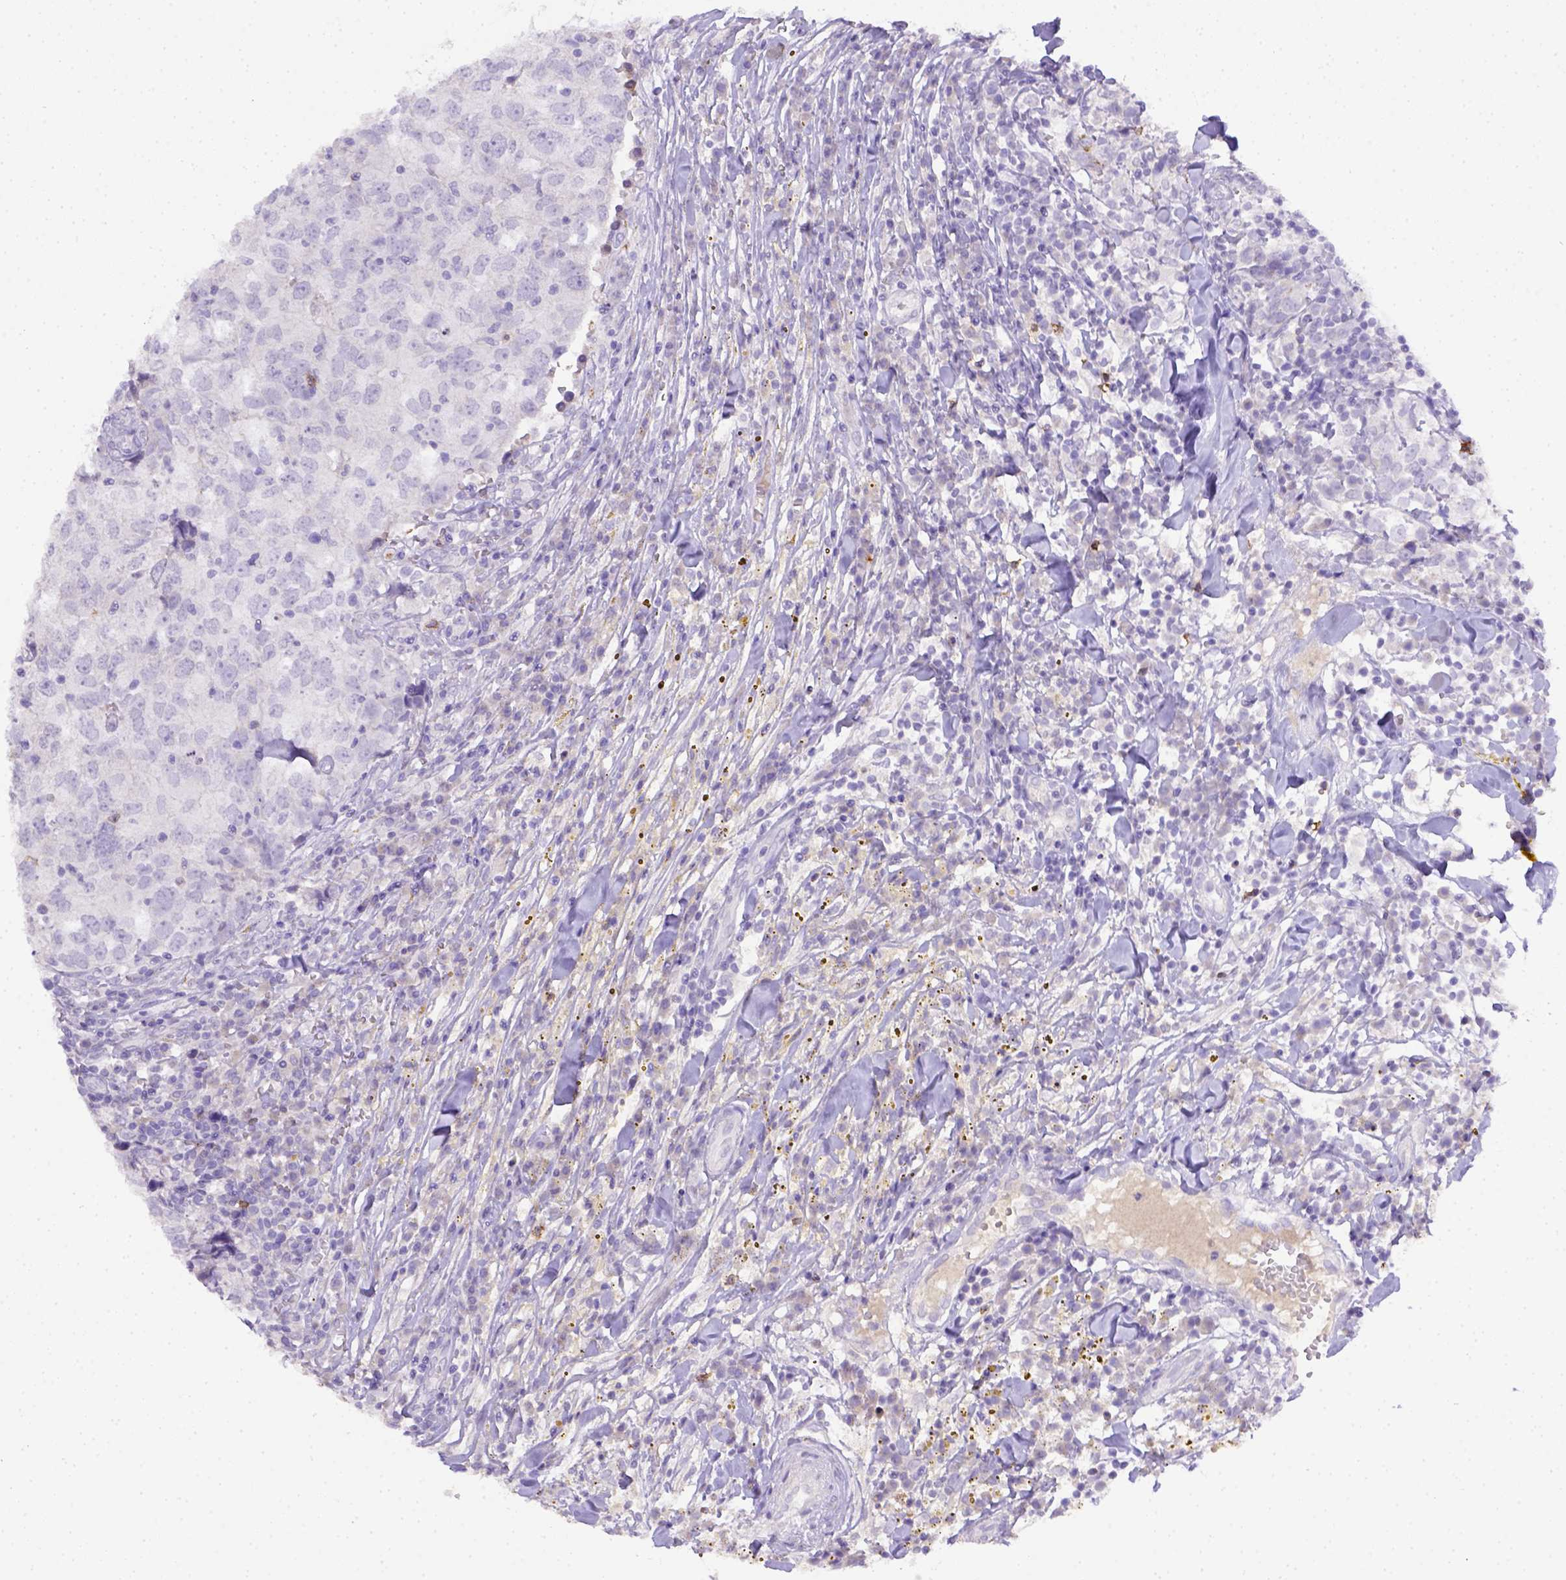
{"staining": {"intensity": "negative", "quantity": "none", "location": "none"}, "tissue": "breast cancer", "cell_type": "Tumor cells", "image_type": "cancer", "snomed": [{"axis": "morphology", "description": "Duct carcinoma"}, {"axis": "topography", "description": "Breast"}], "caption": "An image of human infiltrating ductal carcinoma (breast) is negative for staining in tumor cells. (Immunohistochemistry (ihc), brightfield microscopy, high magnification).", "gene": "B3GAT1", "patient": {"sex": "female", "age": 30}}